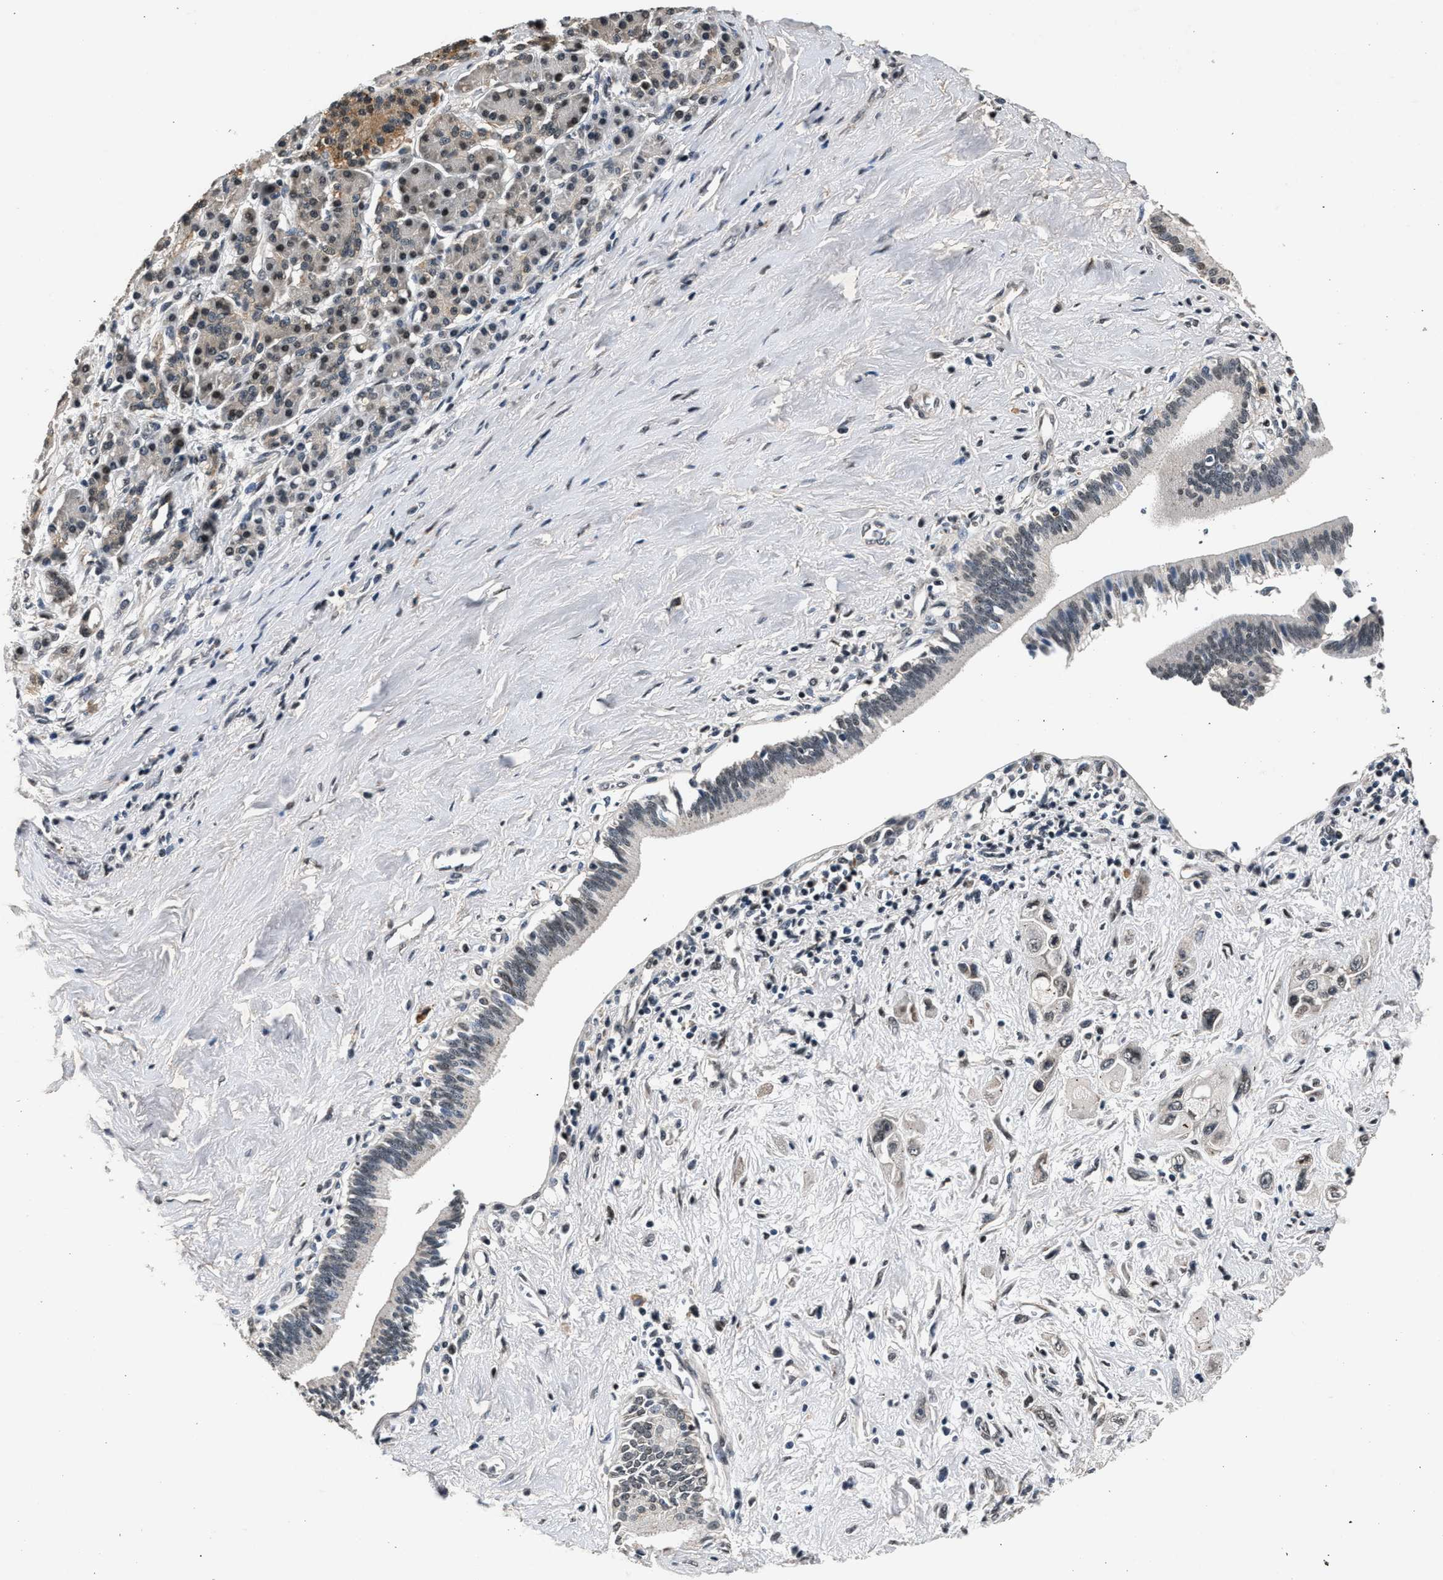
{"staining": {"intensity": "weak", "quantity": "<25%", "location": "nuclear"}, "tissue": "pancreatic cancer", "cell_type": "Tumor cells", "image_type": "cancer", "snomed": [{"axis": "morphology", "description": "Adenocarcinoma, NOS"}, {"axis": "topography", "description": "Pancreas"}], "caption": "Tumor cells show no significant staining in pancreatic adenocarcinoma.", "gene": "RBM33", "patient": {"sex": "female", "age": 66}}